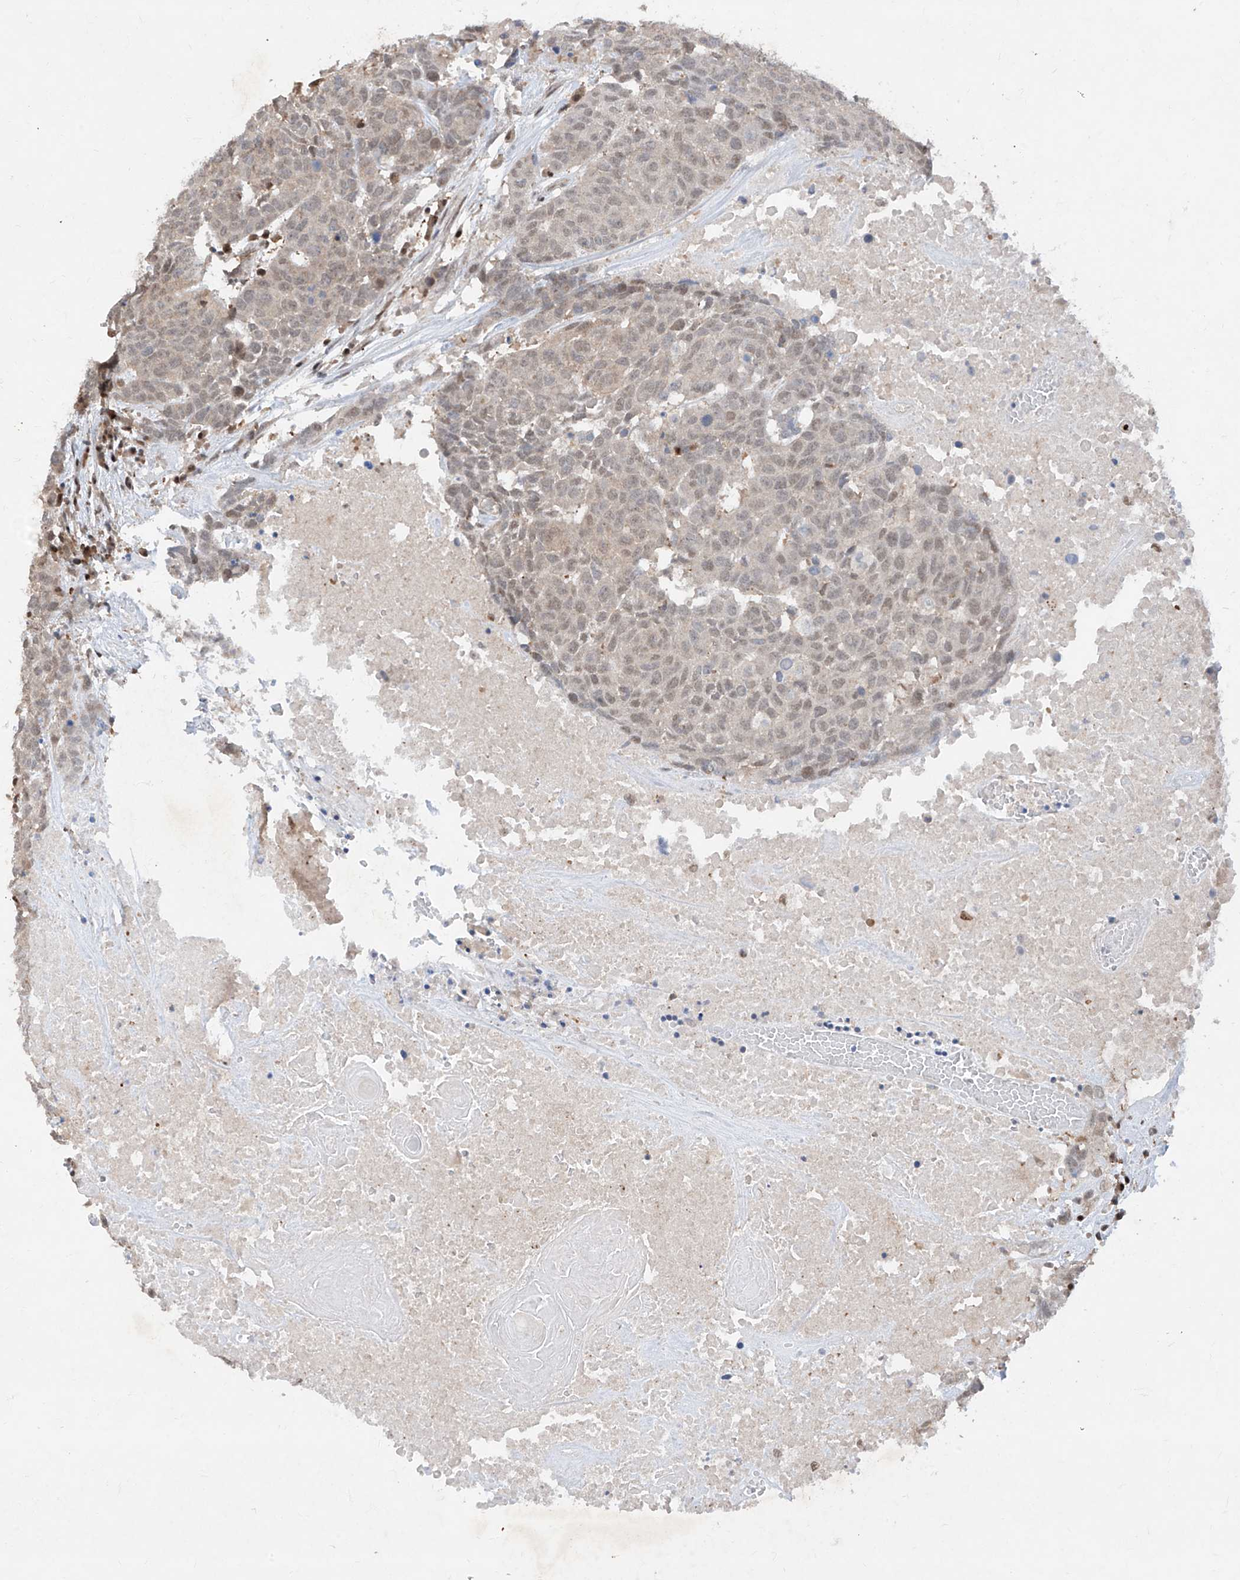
{"staining": {"intensity": "weak", "quantity": "<25%", "location": "nuclear"}, "tissue": "head and neck cancer", "cell_type": "Tumor cells", "image_type": "cancer", "snomed": [{"axis": "morphology", "description": "Squamous cell carcinoma, NOS"}, {"axis": "topography", "description": "Head-Neck"}], "caption": "Head and neck squamous cell carcinoma was stained to show a protein in brown. There is no significant staining in tumor cells.", "gene": "ZNF358", "patient": {"sex": "male", "age": 66}}